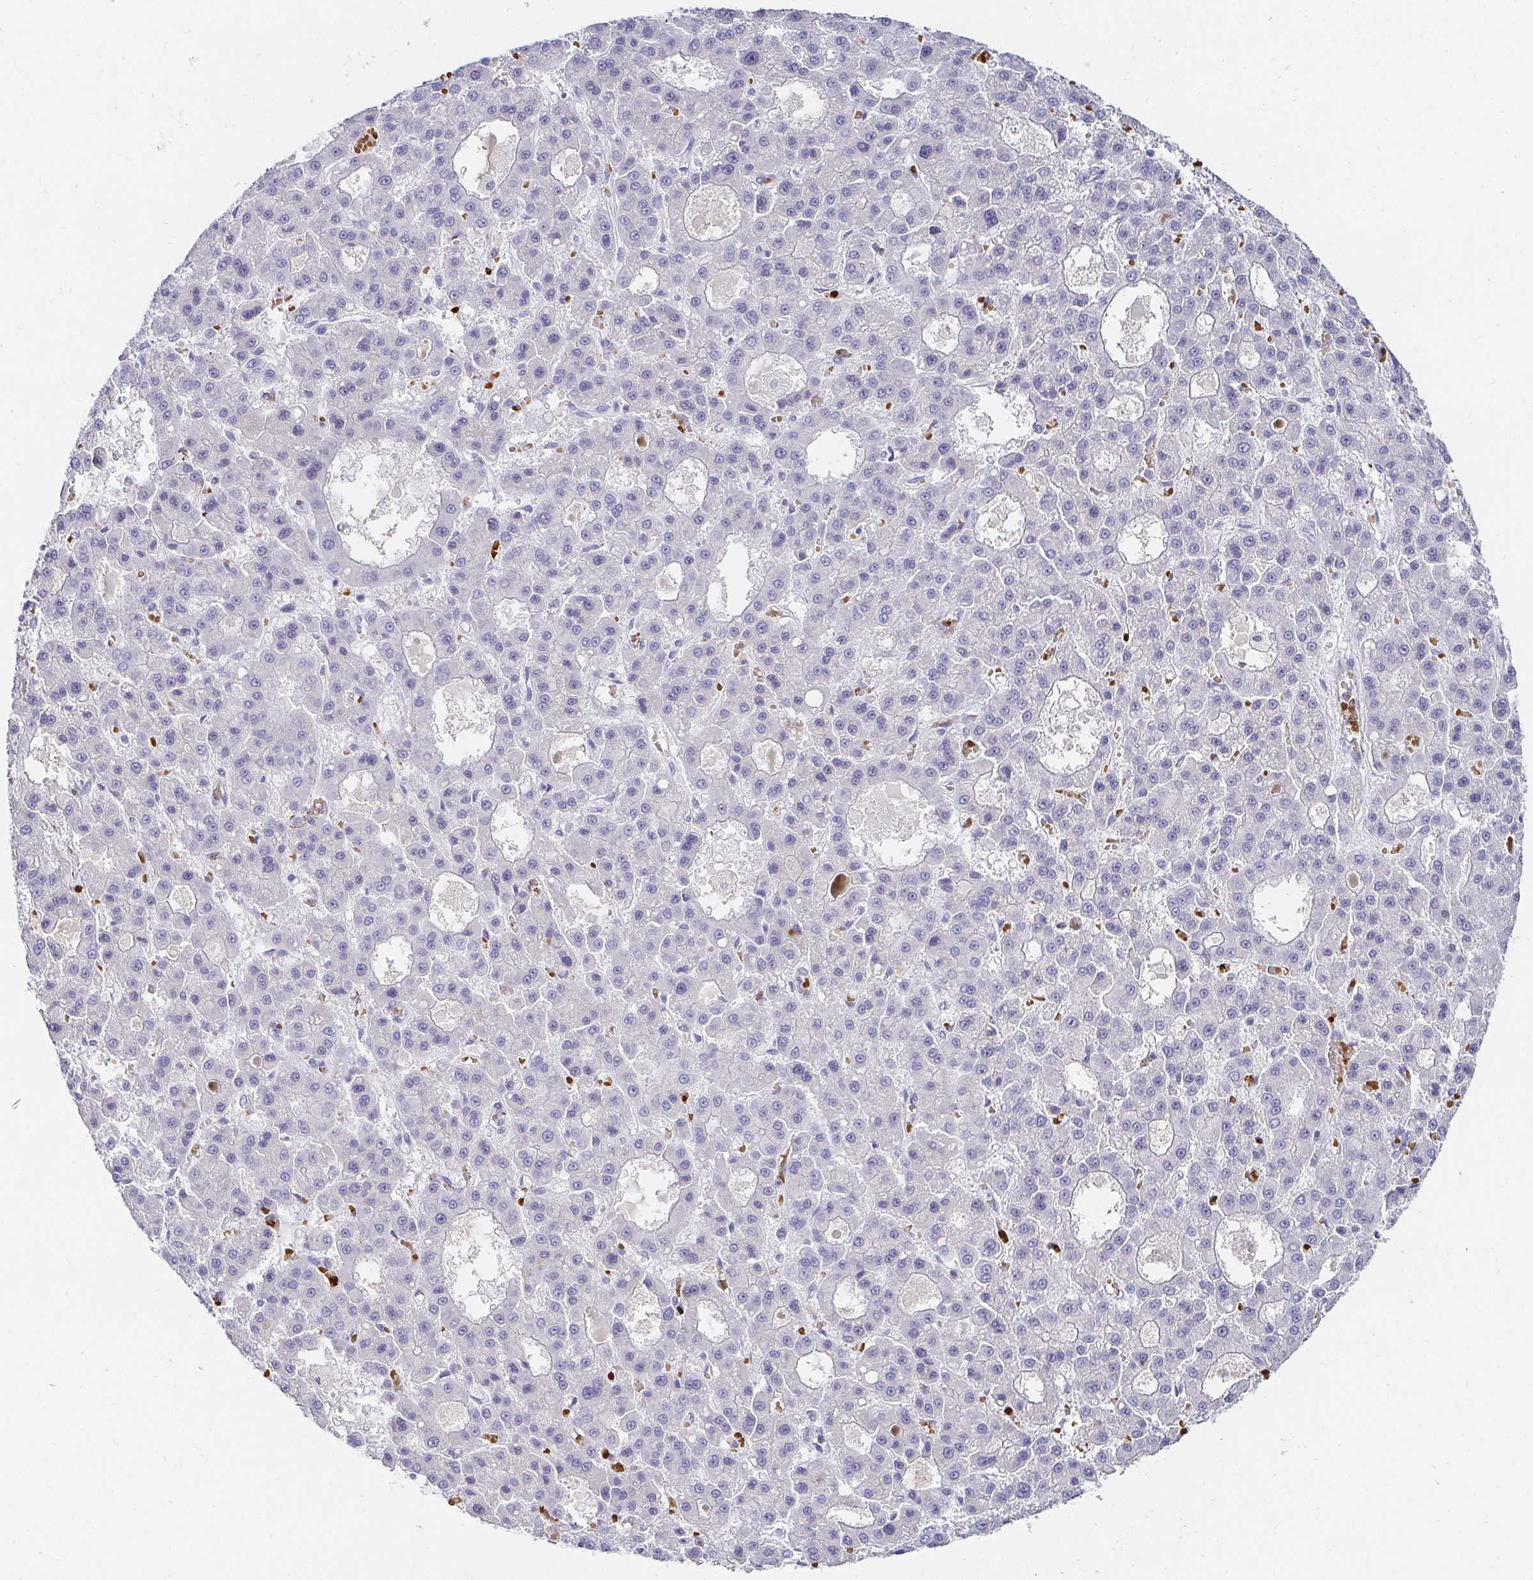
{"staining": {"intensity": "negative", "quantity": "none", "location": "none"}, "tissue": "liver cancer", "cell_type": "Tumor cells", "image_type": "cancer", "snomed": [{"axis": "morphology", "description": "Carcinoma, Hepatocellular, NOS"}, {"axis": "topography", "description": "Liver"}], "caption": "Immunohistochemistry (IHC) photomicrograph of neoplastic tissue: human liver cancer stained with DAB exhibits no significant protein expression in tumor cells.", "gene": "FGF21", "patient": {"sex": "male", "age": 70}}